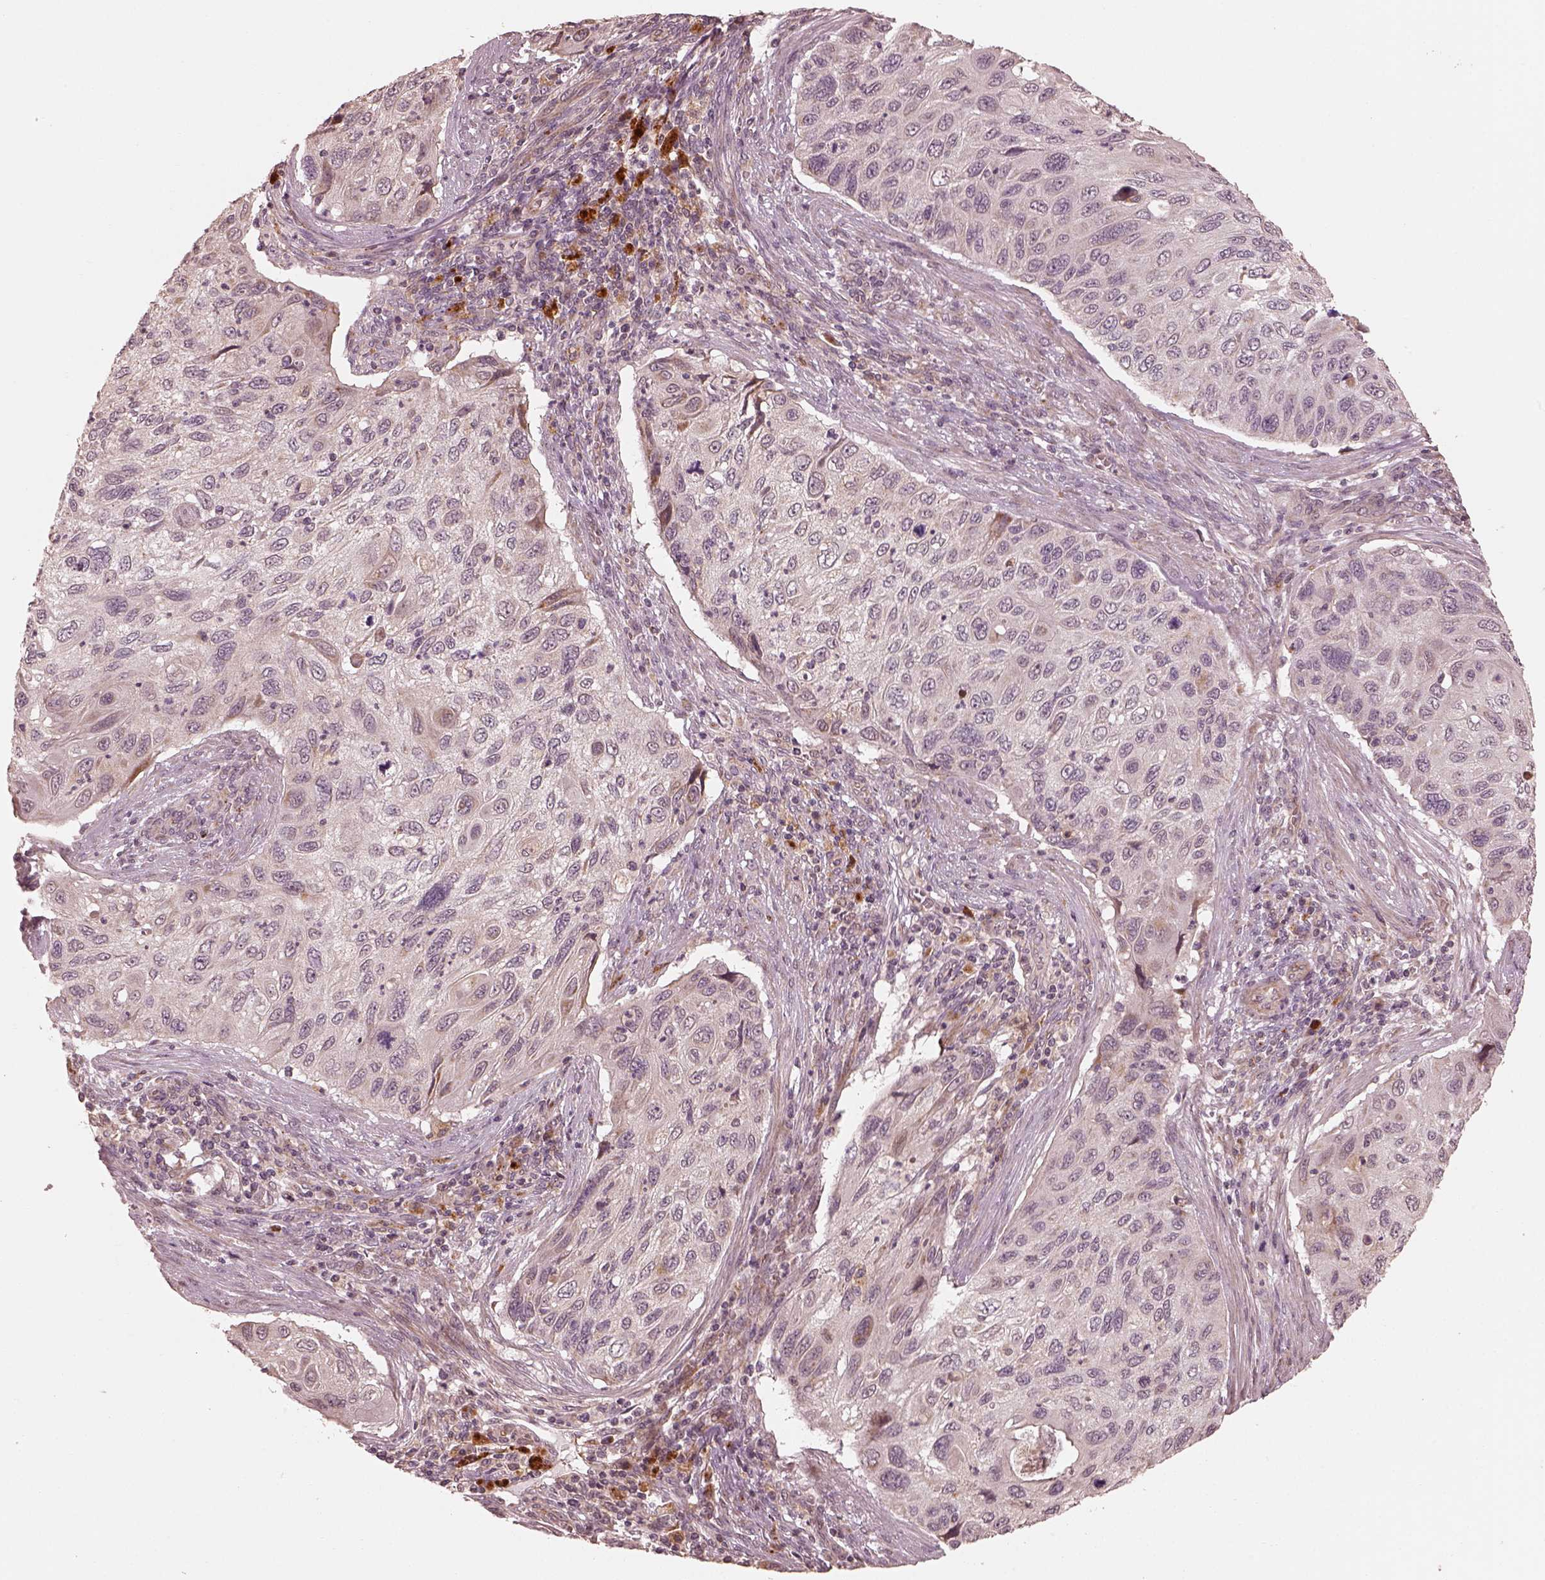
{"staining": {"intensity": "negative", "quantity": "none", "location": "none"}, "tissue": "cervical cancer", "cell_type": "Tumor cells", "image_type": "cancer", "snomed": [{"axis": "morphology", "description": "Squamous cell carcinoma, NOS"}, {"axis": "topography", "description": "Cervix"}], "caption": "The IHC micrograph has no significant staining in tumor cells of cervical cancer tissue.", "gene": "SLC25A46", "patient": {"sex": "female", "age": 70}}